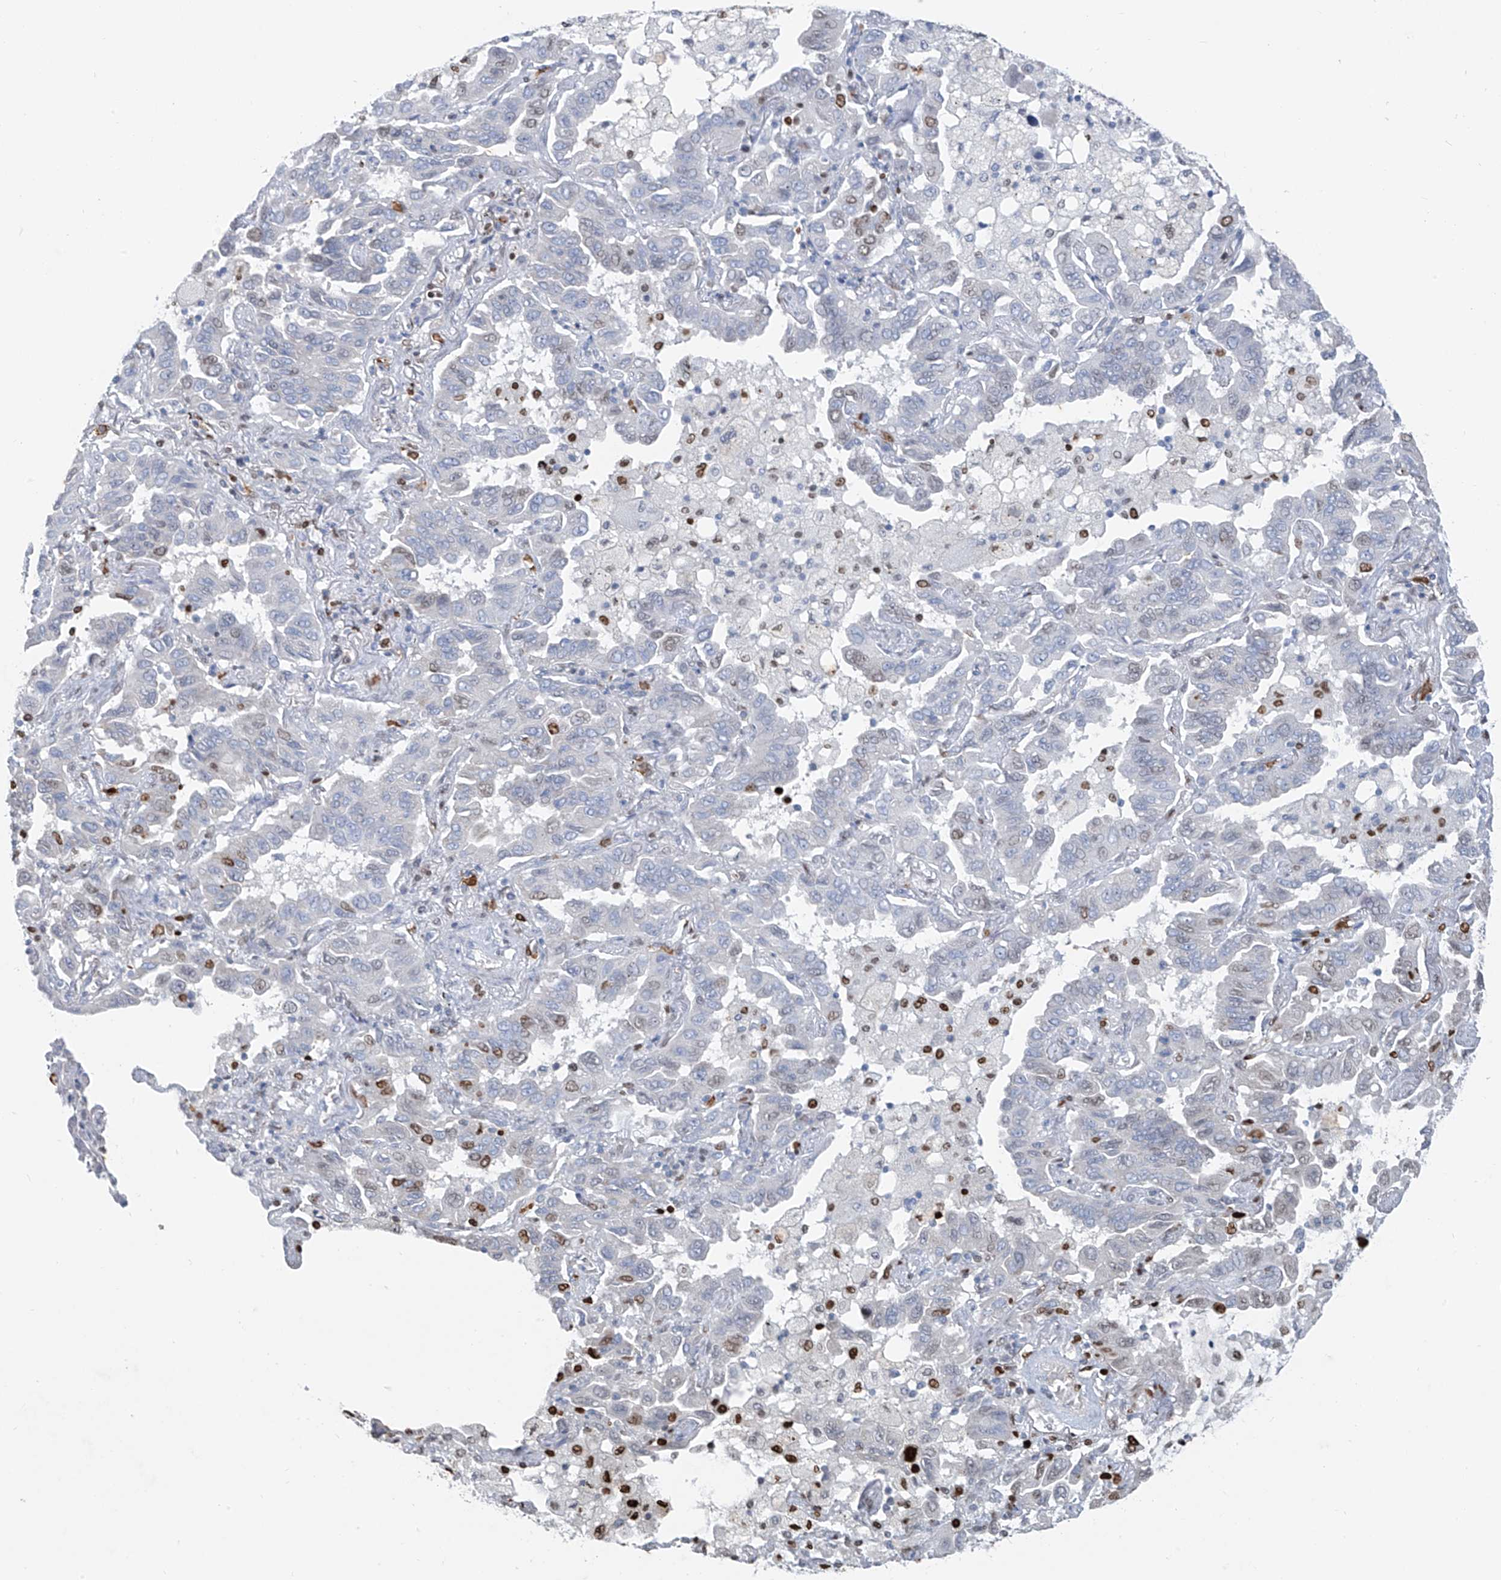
{"staining": {"intensity": "moderate", "quantity": "<25%", "location": "nuclear"}, "tissue": "lung cancer", "cell_type": "Tumor cells", "image_type": "cancer", "snomed": [{"axis": "morphology", "description": "Adenocarcinoma, NOS"}, {"axis": "topography", "description": "Lung"}], "caption": "The image demonstrates a brown stain indicating the presence of a protein in the nuclear of tumor cells in lung cancer (adenocarcinoma). Nuclei are stained in blue.", "gene": "CX3CR1", "patient": {"sex": "male", "age": 64}}